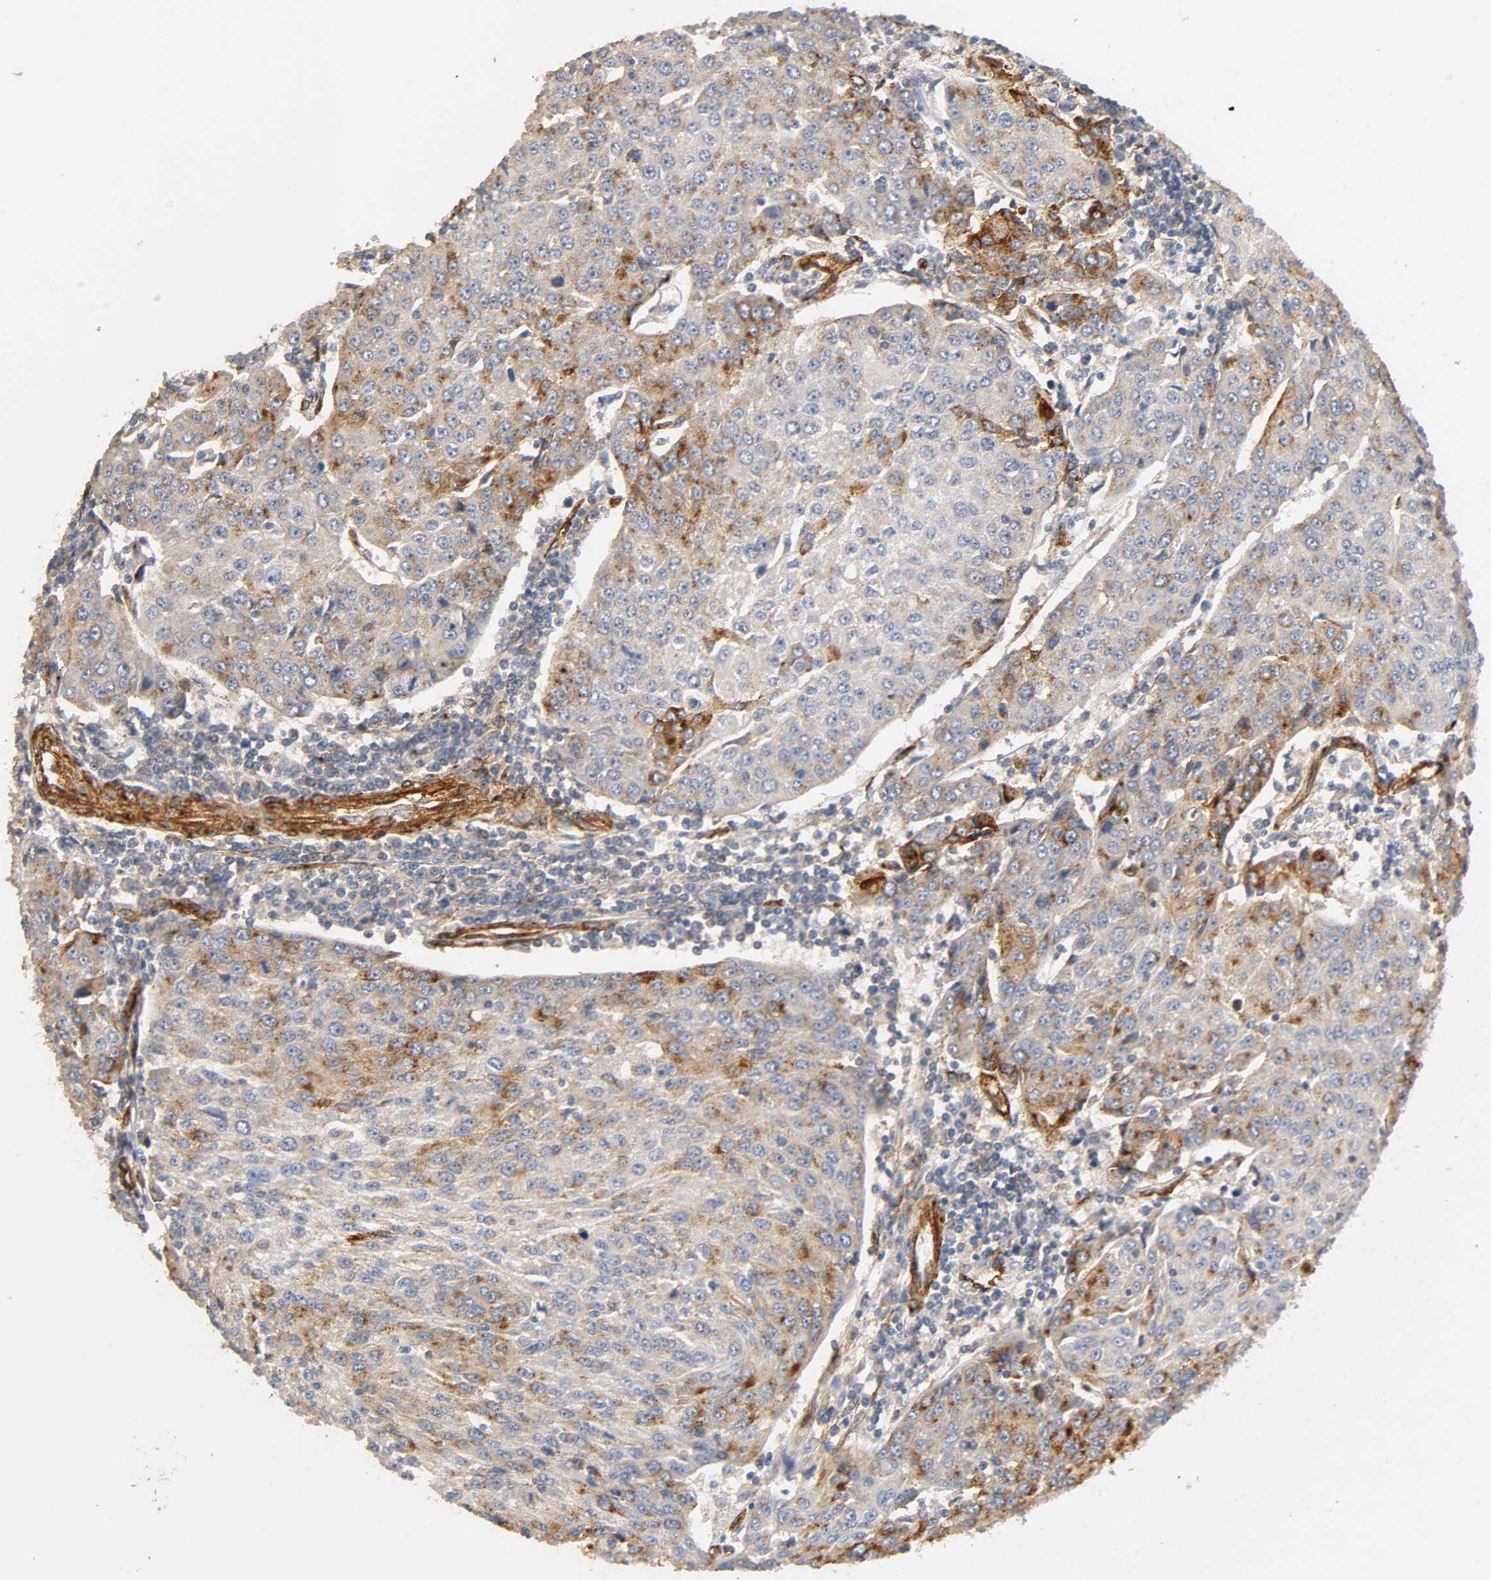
{"staining": {"intensity": "weak", "quantity": "<25%", "location": "cytoplasmic/membranous"}, "tissue": "urothelial cancer", "cell_type": "Tumor cells", "image_type": "cancer", "snomed": [{"axis": "morphology", "description": "Urothelial carcinoma, High grade"}, {"axis": "topography", "description": "Urinary bladder"}], "caption": "Urothelial cancer was stained to show a protein in brown. There is no significant positivity in tumor cells. (DAB IHC, high magnification).", "gene": "IFITM3", "patient": {"sex": "female", "age": 85}}